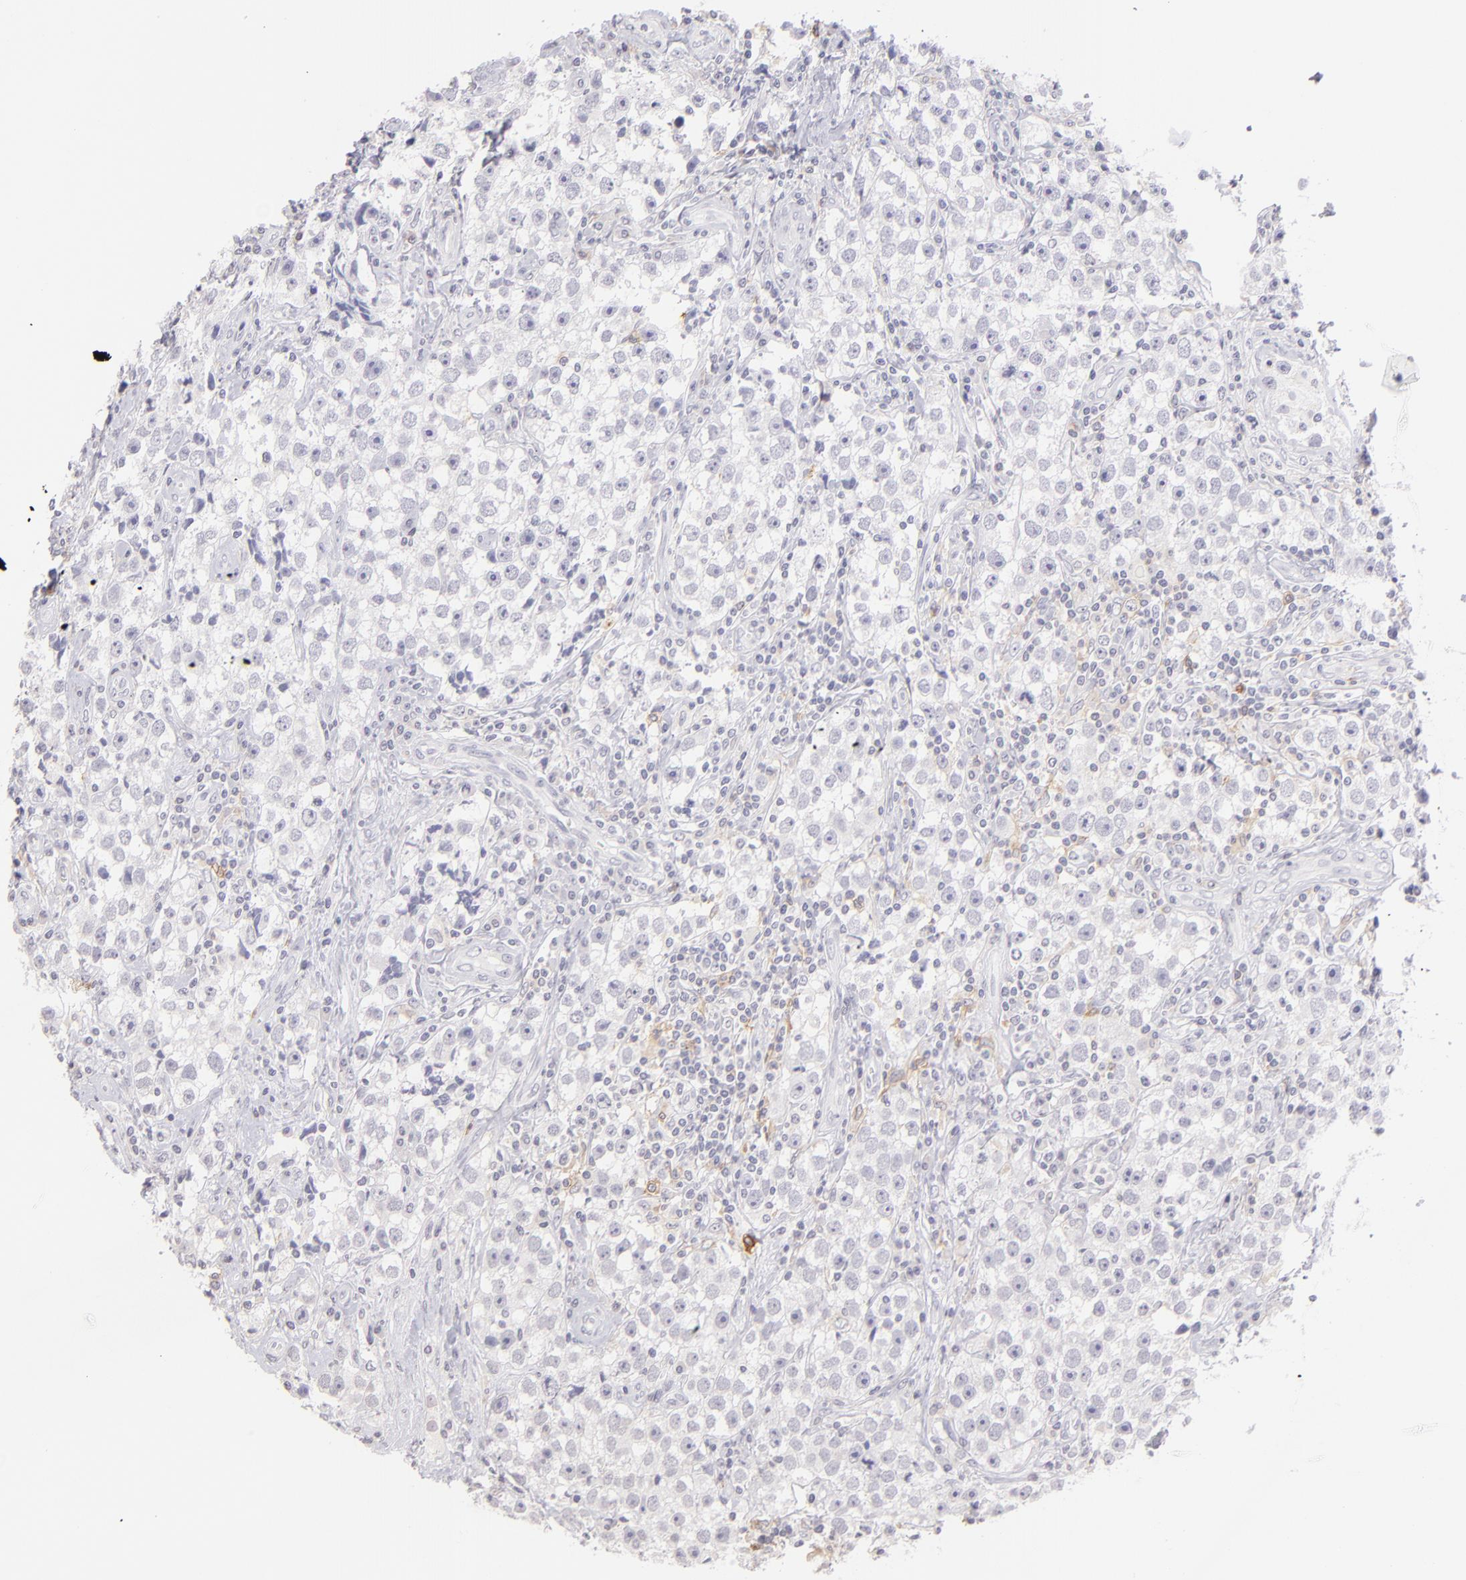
{"staining": {"intensity": "negative", "quantity": "none", "location": "none"}, "tissue": "testis cancer", "cell_type": "Tumor cells", "image_type": "cancer", "snomed": [{"axis": "morphology", "description": "Seminoma, NOS"}, {"axis": "topography", "description": "Testis"}], "caption": "Immunohistochemistry photomicrograph of neoplastic tissue: human seminoma (testis) stained with DAB demonstrates no significant protein staining in tumor cells.", "gene": "IL2RA", "patient": {"sex": "male", "age": 32}}